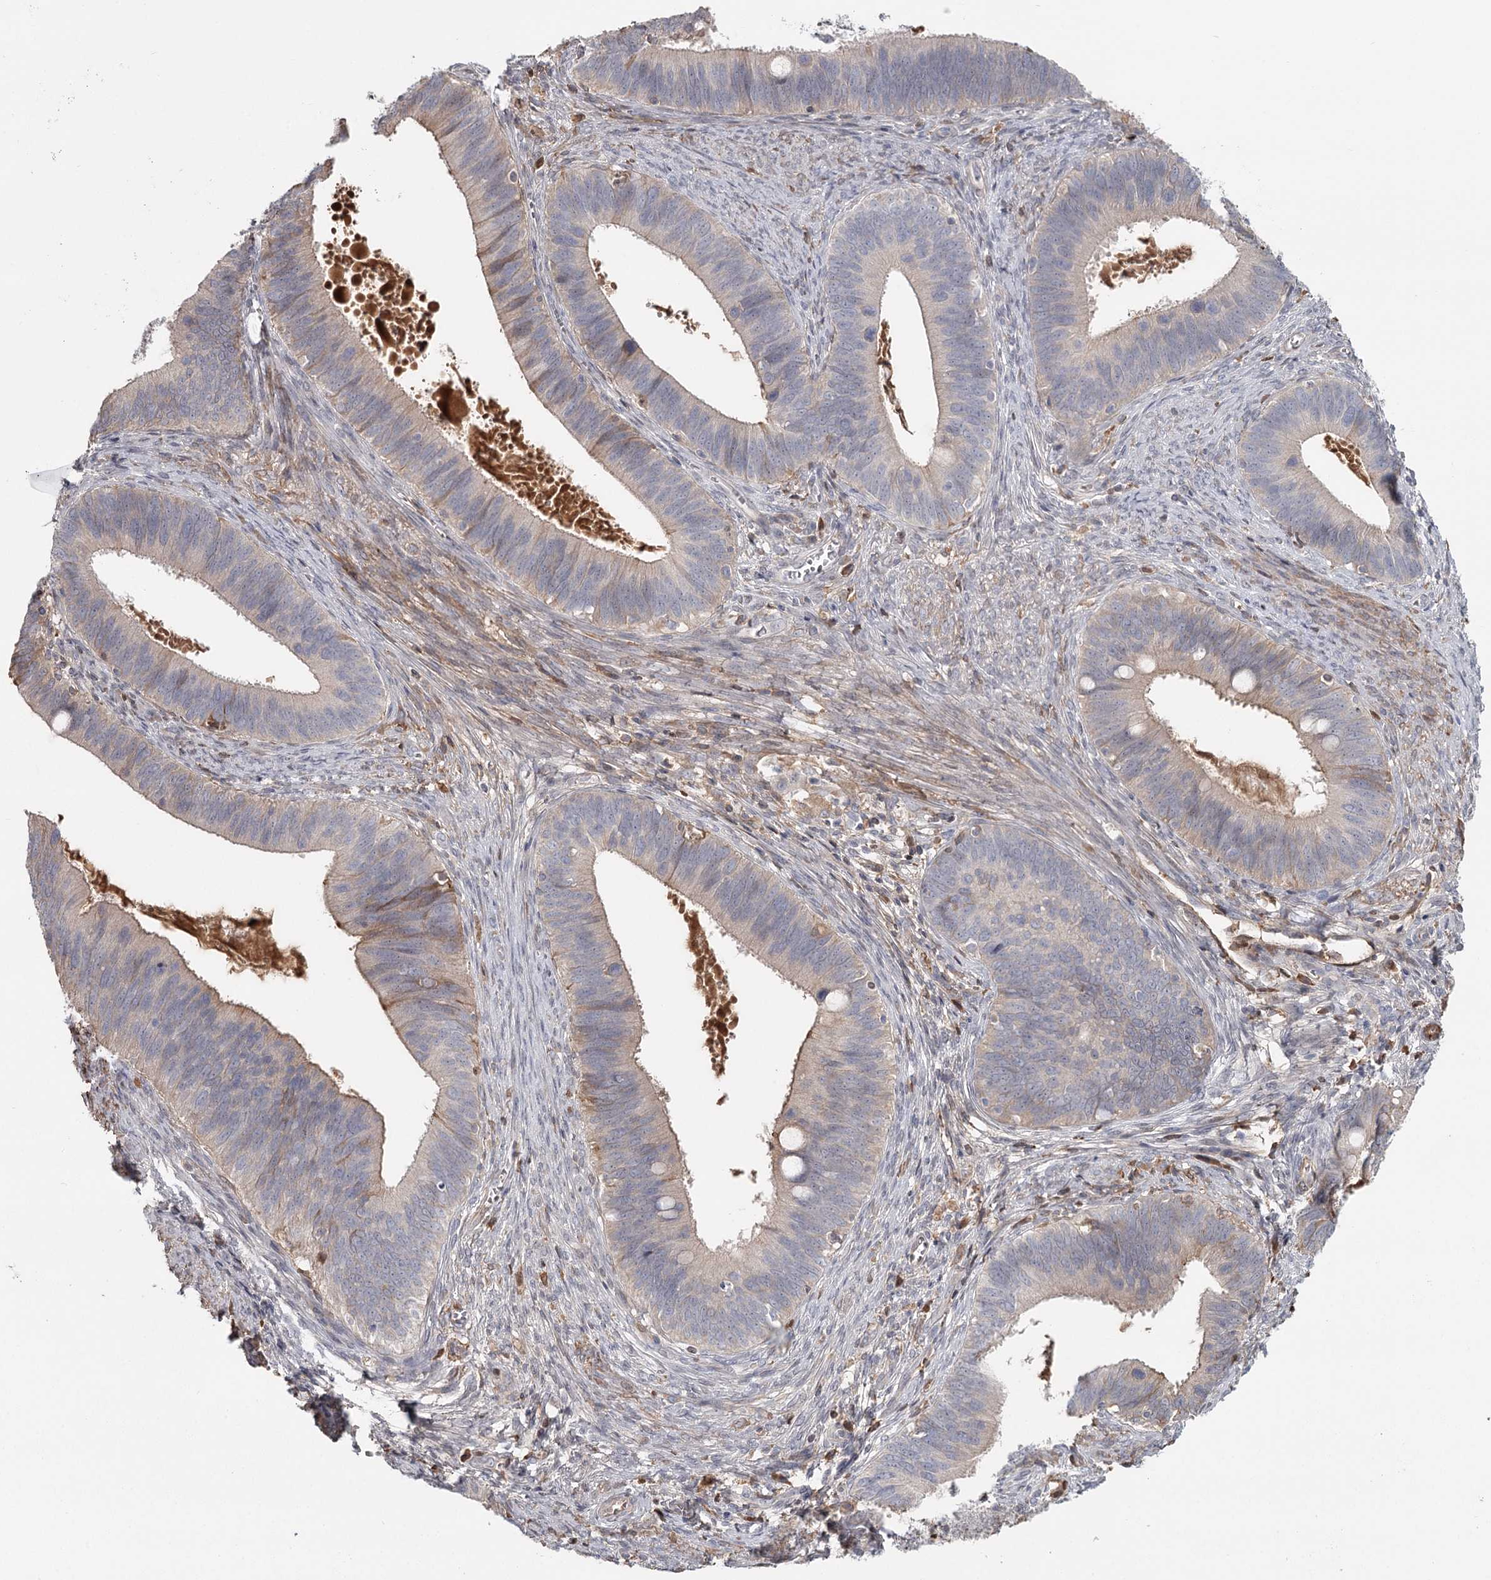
{"staining": {"intensity": "weak", "quantity": "<25%", "location": "cytoplasmic/membranous"}, "tissue": "cervical cancer", "cell_type": "Tumor cells", "image_type": "cancer", "snomed": [{"axis": "morphology", "description": "Adenocarcinoma, NOS"}, {"axis": "topography", "description": "Cervix"}], "caption": "A high-resolution histopathology image shows immunohistochemistry (IHC) staining of cervical cancer, which reveals no significant positivity in tumor cells.", "gene": "DHRS9", "patient": {"sex": "female", "age": 42}}